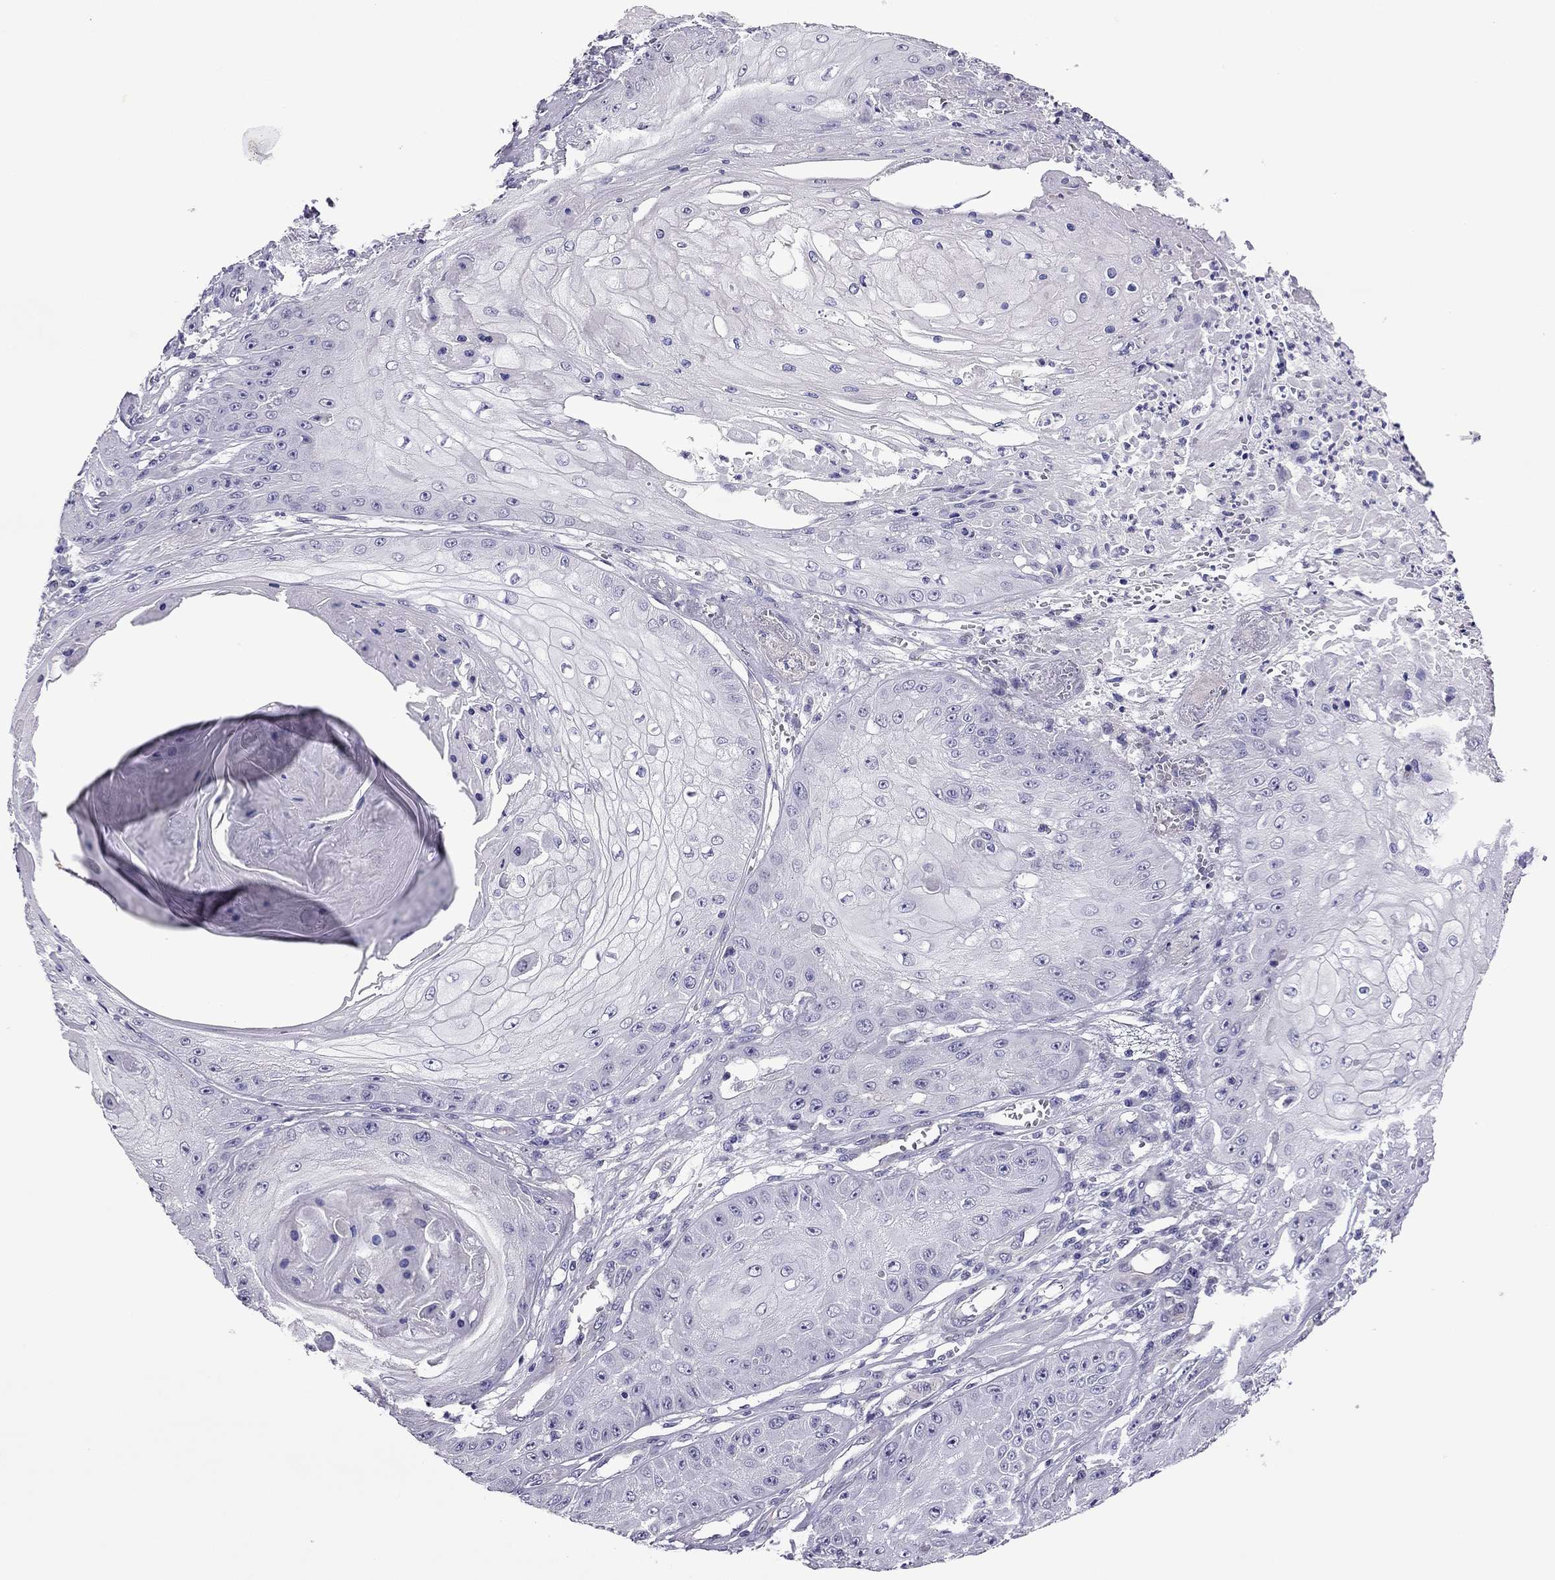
{"staining": {"intensity": "negative", "quantity": "none", "location": "none"}, "tissue": "skin cancer", "cell_type": "Tumor cells", "image_type": "cancer", "snomed": [{"axis": "morphology", "description": "Squamous cell carcinoma, NOS"}, {"axis": "topography", "description": "Skin"}], "caption": "Skin cancer stained for a protein using immunohistochemistry exhibits no staining tumor cells.", "gene": "SLC16A8", "patient": {"sex": "male", "age": 70}}